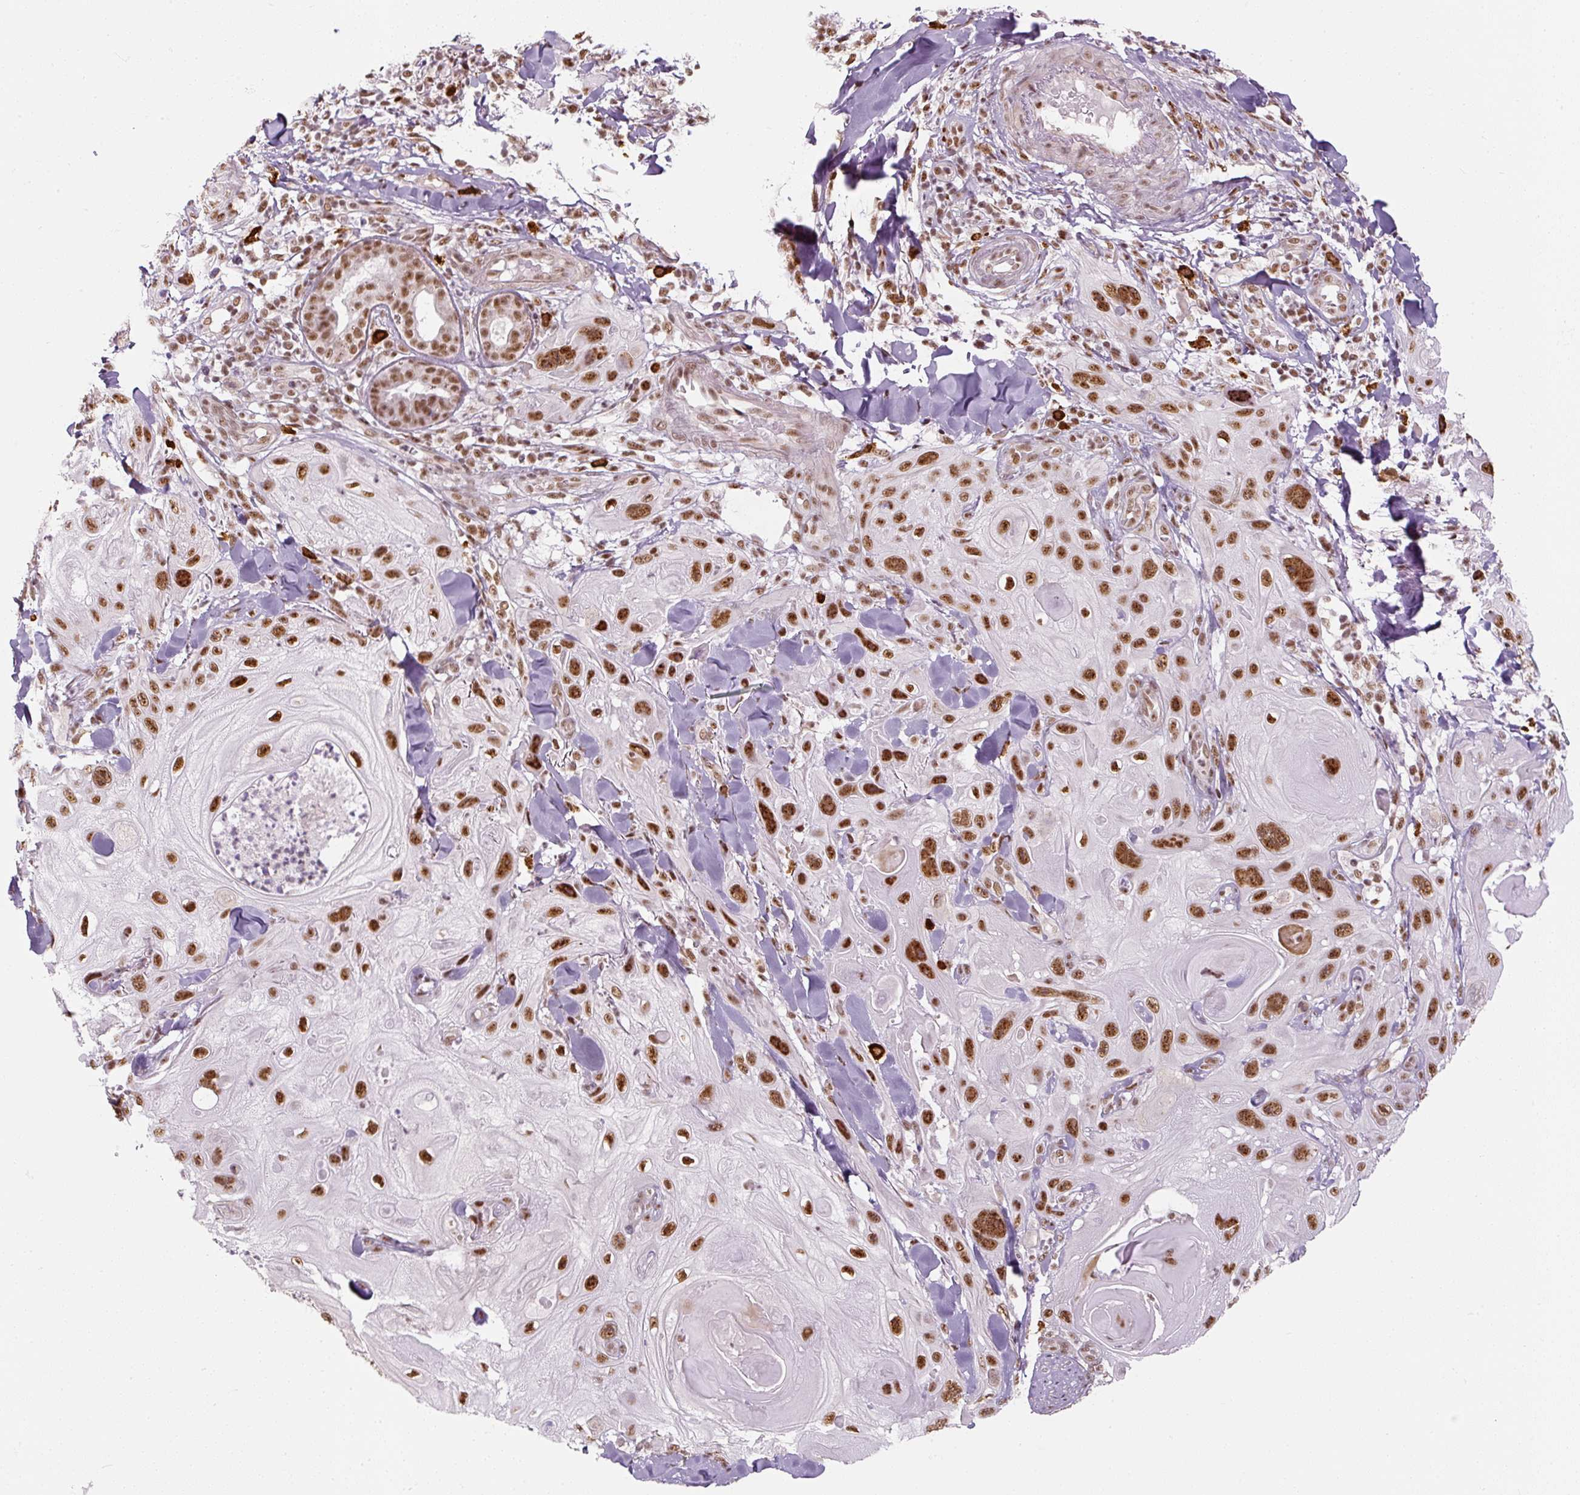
{"staining": {"intensity": "strong", "quantity": ">75%", "location": "nuclear"}, "tissue": "skin cancer", "cell_type": "Tumor cells", "image_type": "cancer", "snomed": [{"axis": "morphology", "description": "Normal tissue, NOS"}, {"axis": "morphology", "description": "Squamous cell carcinoma, NOS"}, {"axis": "topography", "description": "Skin"}], "caption": "There is high levels of strong nuclear staining in tumor cells of skin cancer (squamous cell carcinoma), as demonstrated by immunohistochemical staining (brown color).", "gene": "U2AF2", "patient": {"sex": "male", "age": 72}}